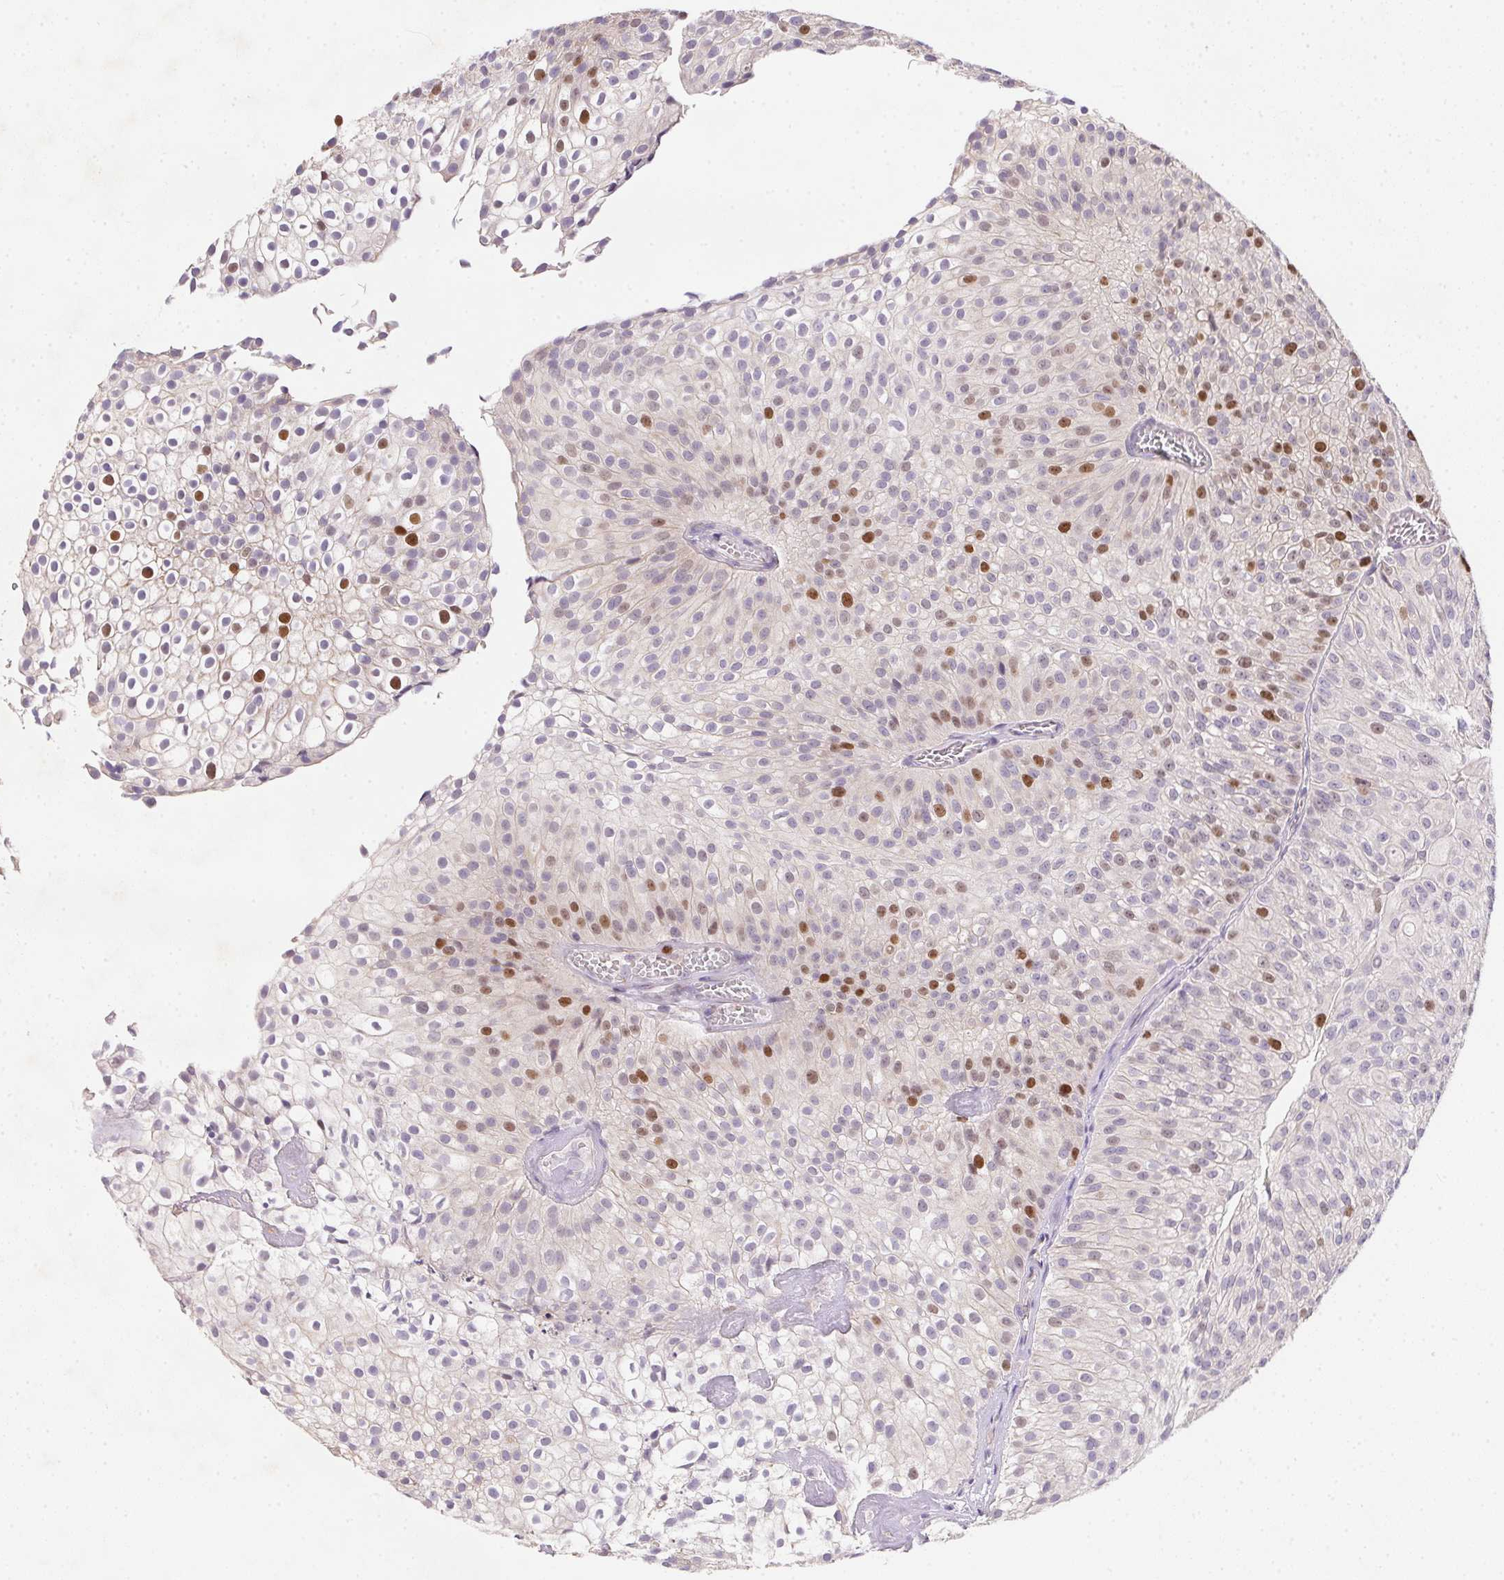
{"staining": {"intensity": "moderate", "quantity": "<25%", "location": "nuclear"}, "tissue": "urothelial cancer", "cell_type": "Tumor cells", "image_type": "cancer", "snomed": [{"axis": "morphology", "description": "Urothelial carcinoma, Low grade"}, {"axis": "topography", "description": "Urinary bladder"}], "caption": "Tumor cells exhibit low levels of moderate nuclear positivity in about <25% of cells in human urothelial cancer. Immunohistochemistry stains the protein of interest in brown and the nuclei are stained blue.", "gene": "HELLS", "patient": {"sex": "male", "age": 70}}